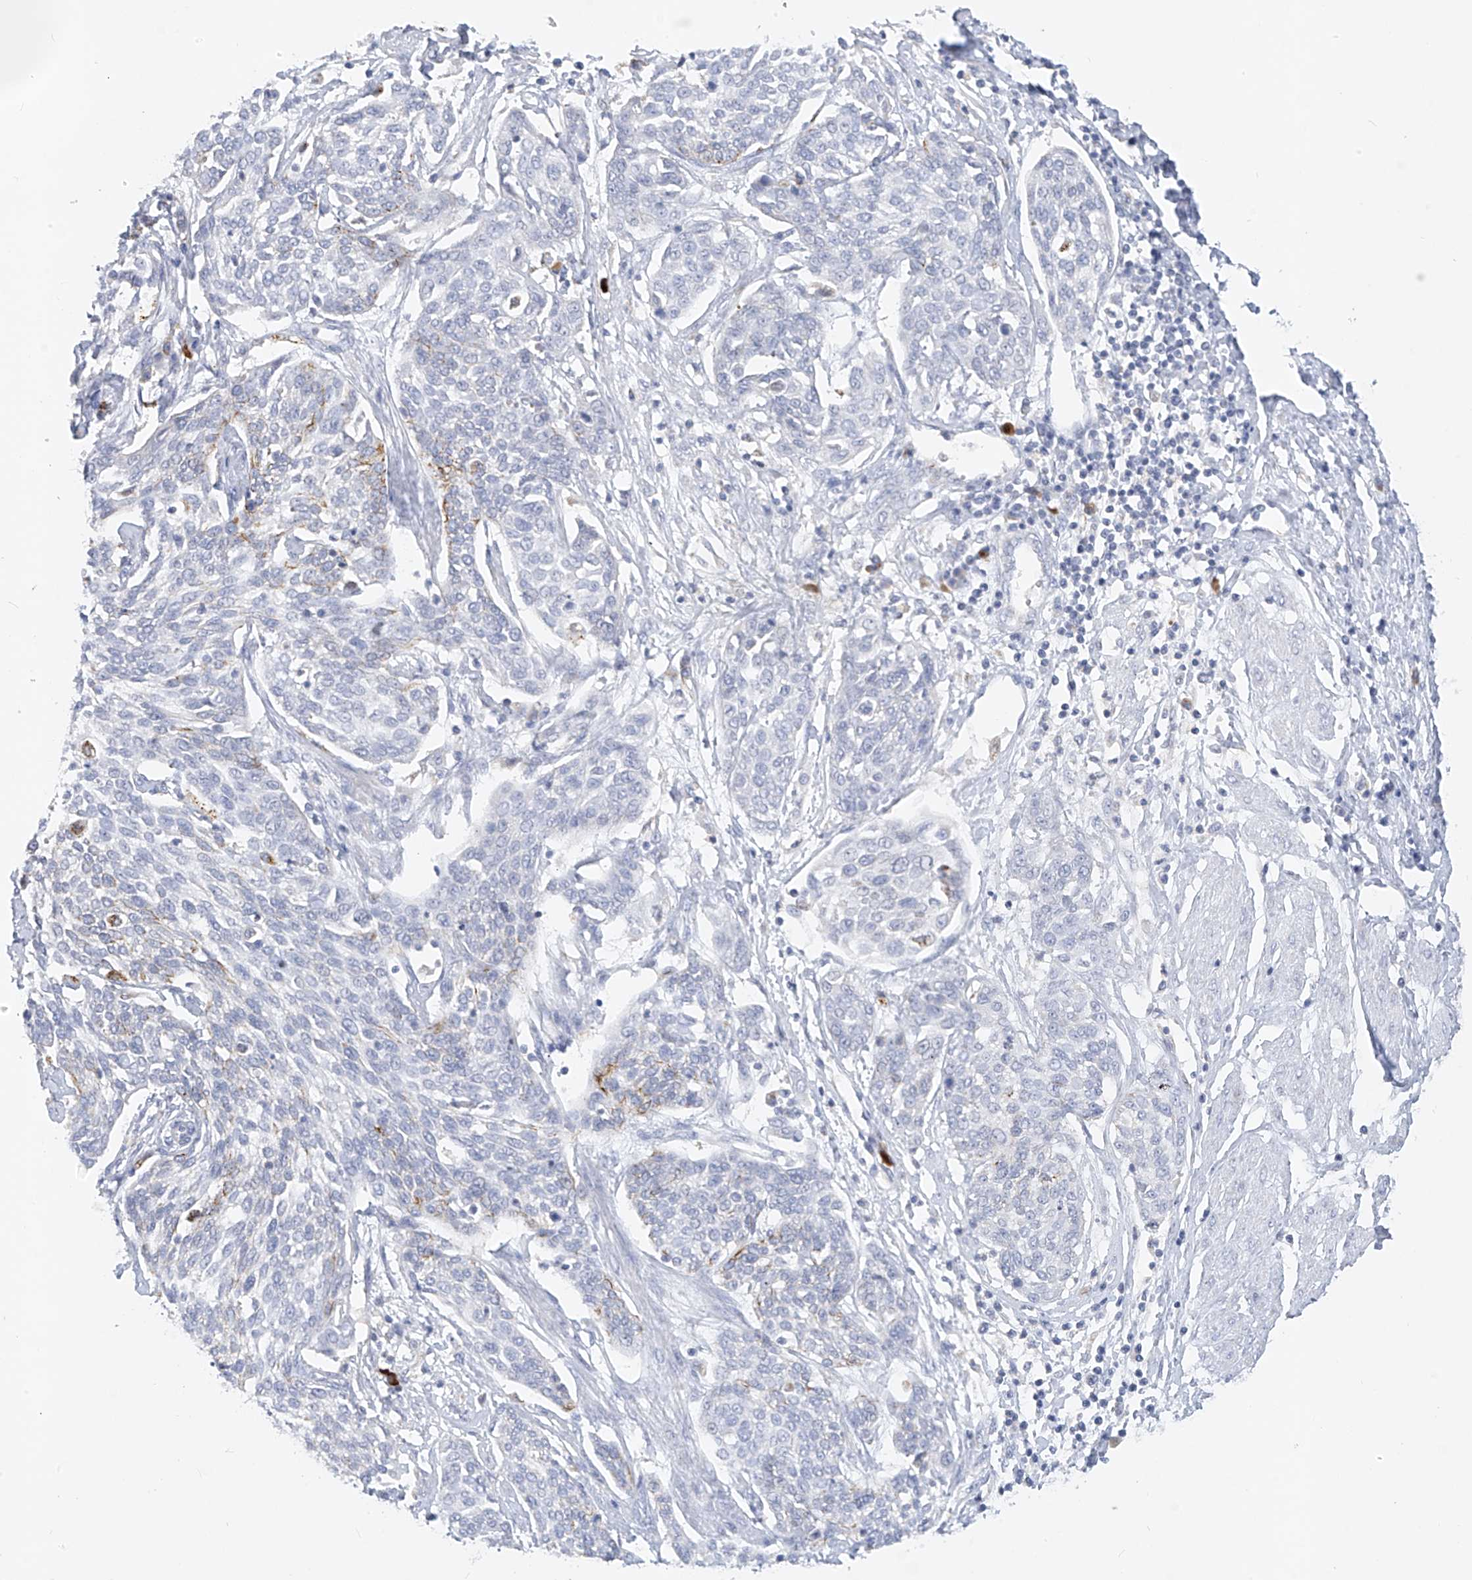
{"staining": {"intensity": "negative", "quantity": "none", "location": "none"}, "tissue": "cervical cancer", "cell_type": "Tumor cells", "image_type": "cancer", "snomed": [{"axis": "morphology", "description": "Squamous cell carcinoma, NOS"}, {"axis": "topography", "description": "Cervix"}], "caption": "The photomicrograph demonstrates no significant expression in tumor cells of squamous cell carcinoma (cervical).", "gene": "ZNF404", "patient": {"sex": "female", "age": 34}}